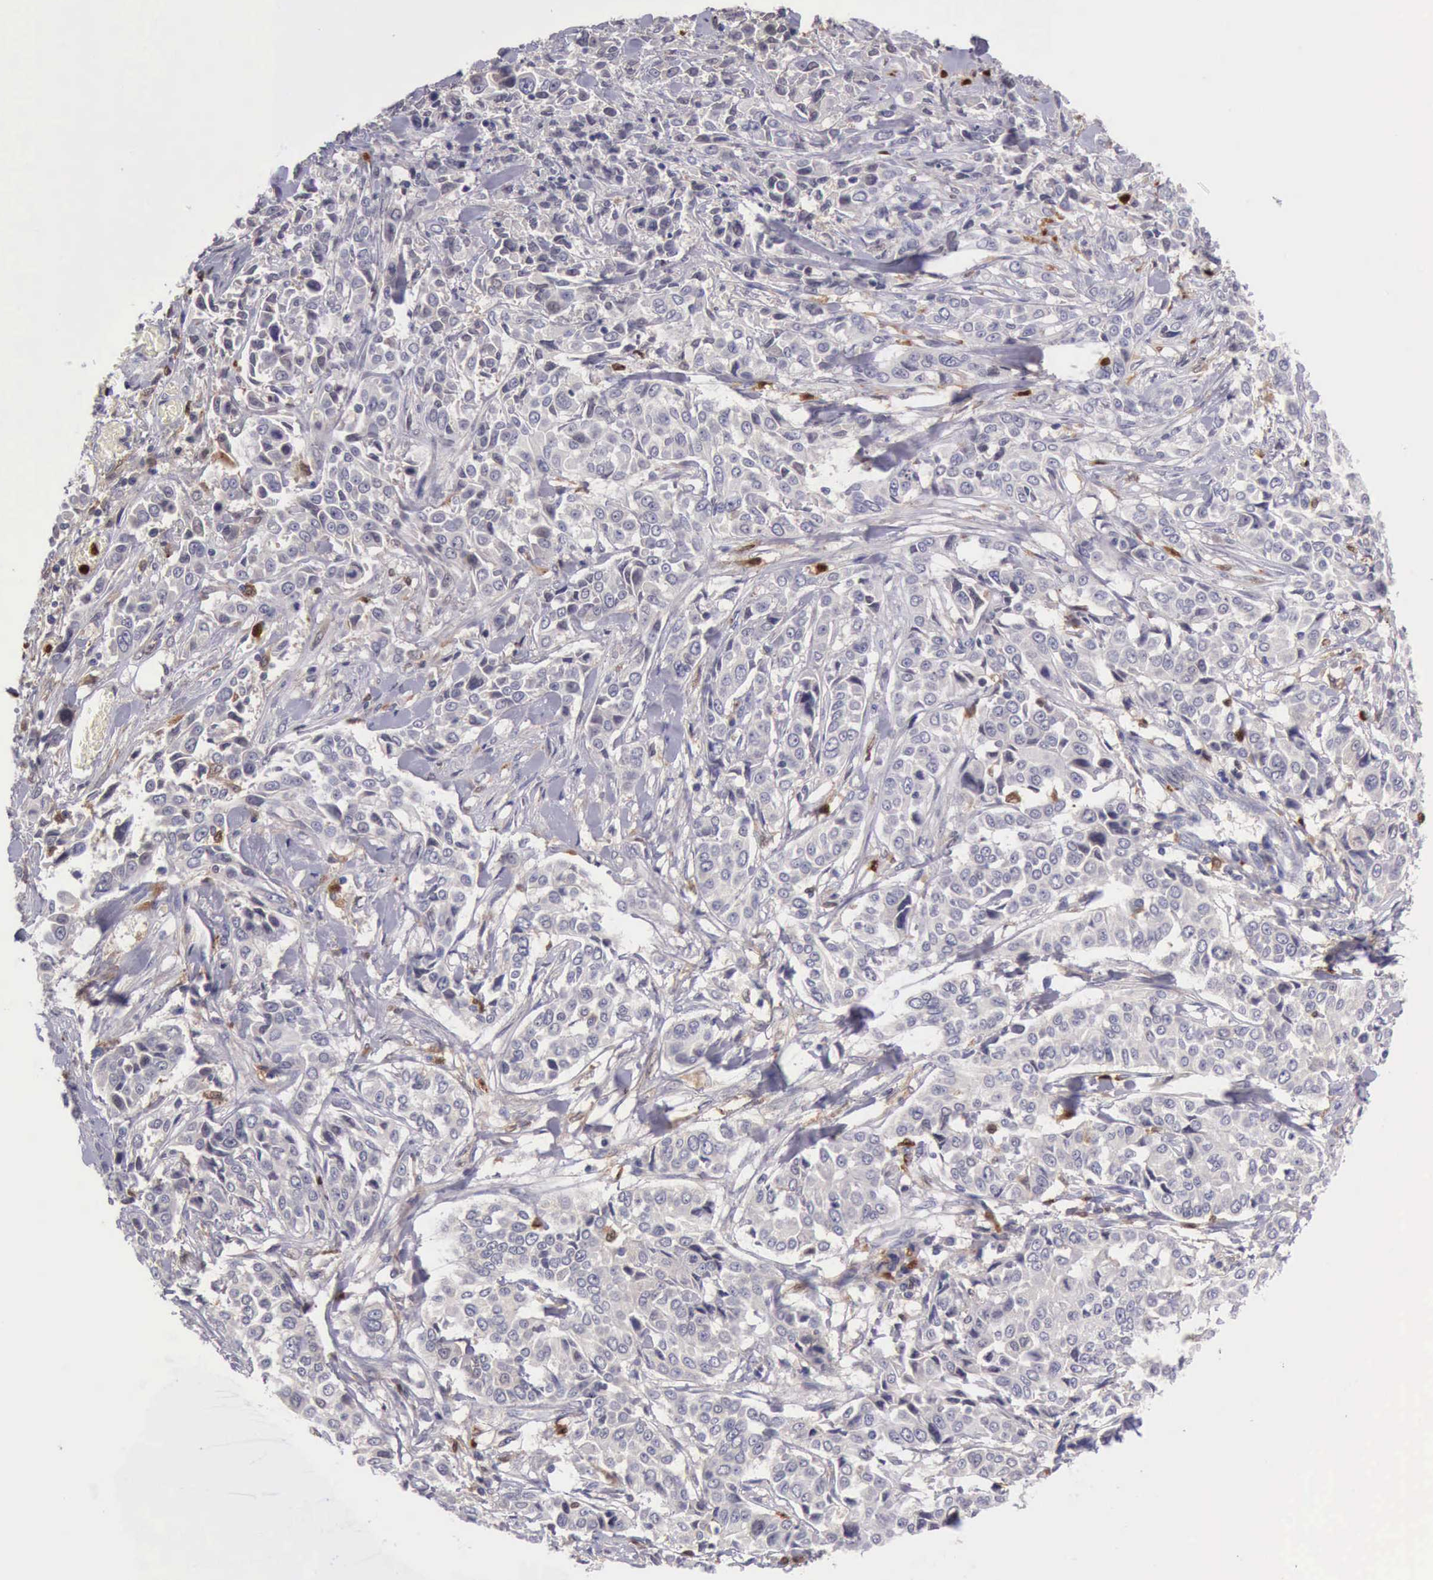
{"staining": {"intensity": "weak", "quantity": ">75%", "location": "cytoplasmic/membranous"}, "tissue": "pancreatic cancer", "cell_type": "Tumor cells", "image_type": "cancer", "snomed": [{"axis": "morphology", "description": "Adenocarcinoma, NOS"}, {"axis": "topography", "description": "Pancreas"}], "caption": "High-magnification brightfield microscopy of pancreatic cancer (adenocarcinoma) stained with DAB (3,3'-diaminobenzidine) (brown) and counterstained with hematoxylin (blue). tumor cells exhibit weak cytoplasmic/membranous staining is present in about>75% of cells.", "gene": "CSTA", "patient": {"sex": "female", "age": 52}}